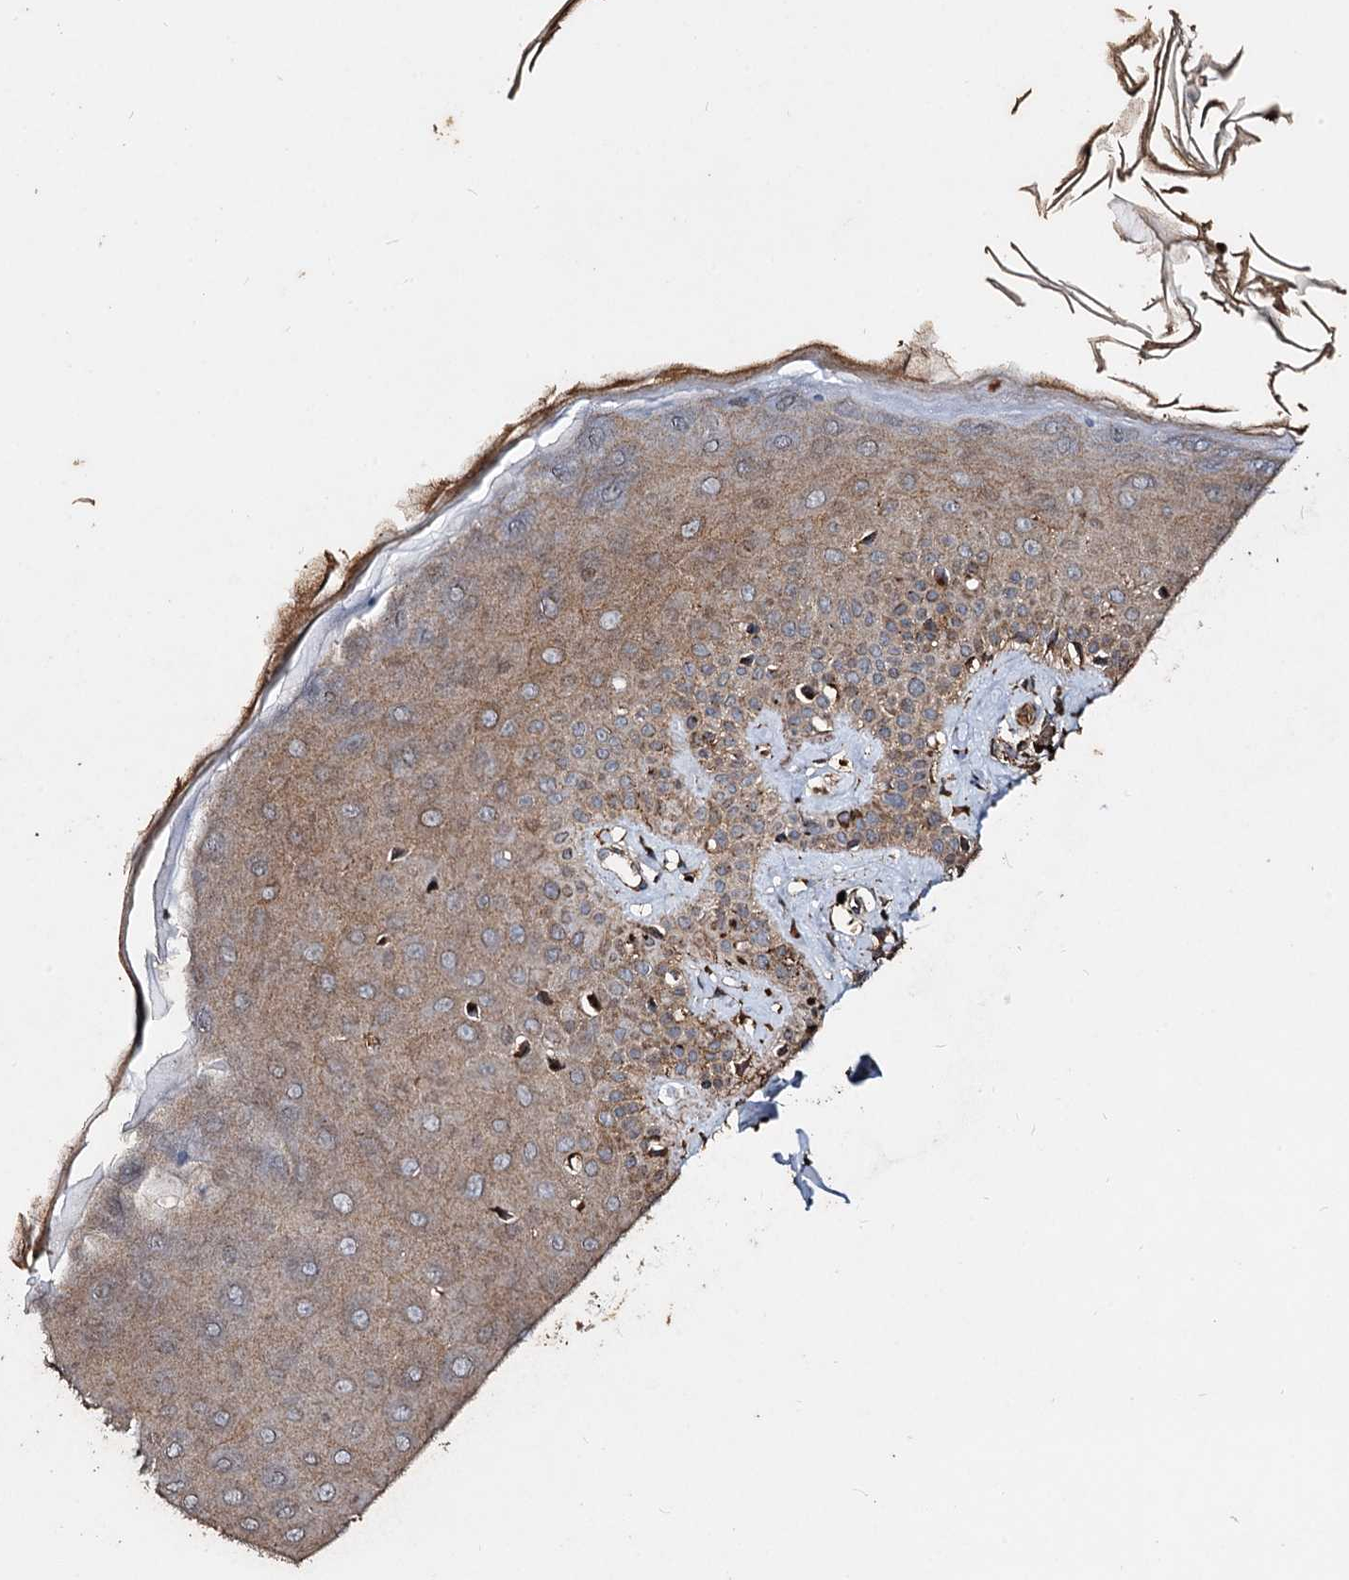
{"staining": {"intensity": "strong", "quantity": ">75%", "location": "cytoplasmic/membranous"}, "tissue": "skin", "cell_type": "Fibroblasts", "image_type": "normal", "snomed": [{"axis": "morphology", "description": "Normal tissue, NOS"}, {"axis": "topography", "description": "Skin"}], "caption": "An IHC photomicrograph of benign tissue is shown. Protein staining in brown labels strong cytoplasmic/membranous positivity in skin within fibroblasts. The protein of interest is stained brown, and the nuclei are stained in blue (DAB IHC with brightfield microscopy, high magnification).", "gene": "NOTCH2NLA", "patient": {"sex": "female", "age": 58}}